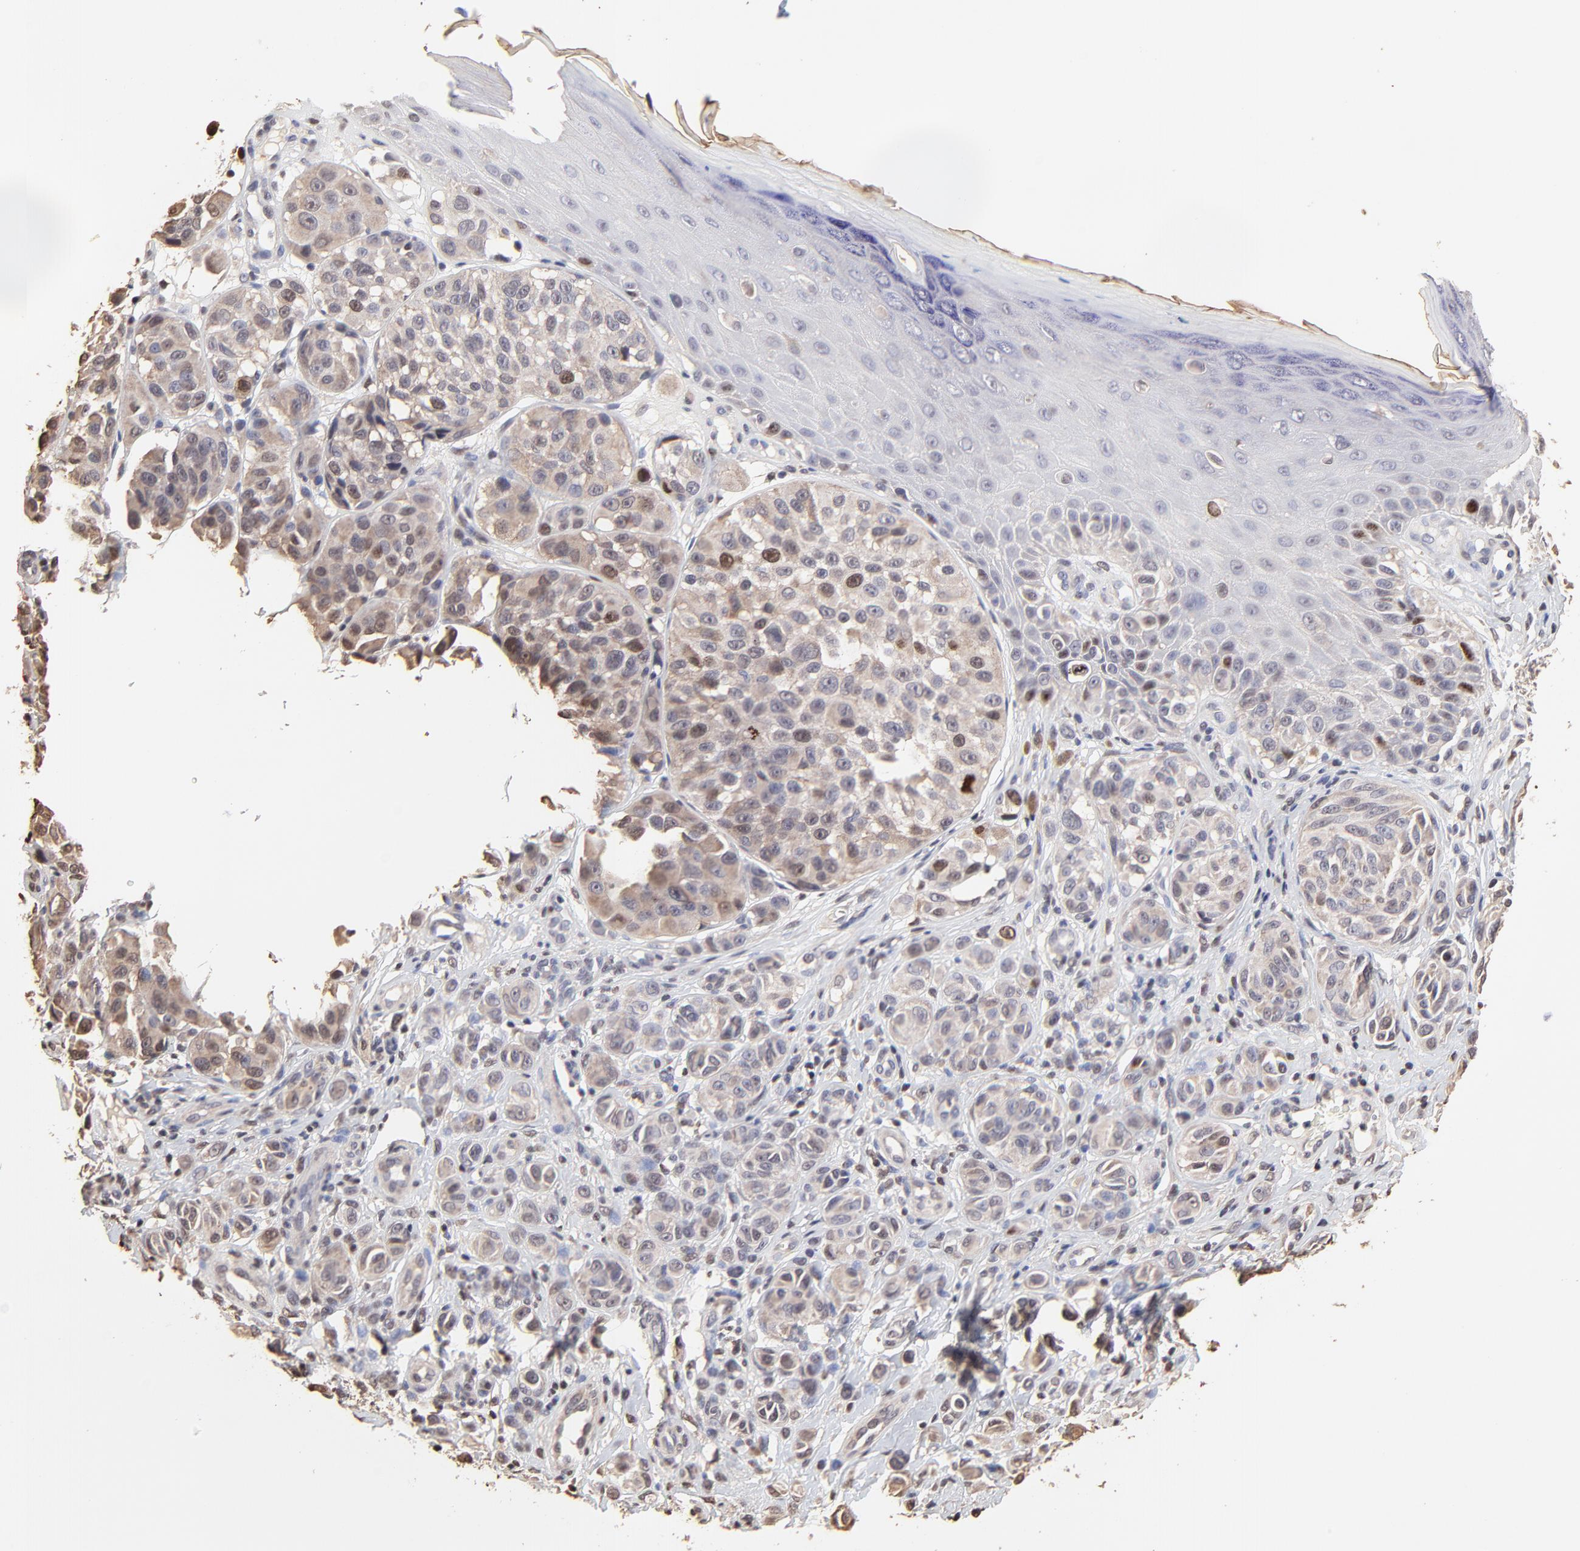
{"staining": {"intensity": "moderate", "quantity": "<25%", "location": "nuclear"}, "tissue": "melanoma", "cell_type": "Tumor cells", "image_type": "cancer", "snomed": [{"axis": "morphology", "description": "Malignant melanoma, NOS"}, {"axis": "topography", "description": "Skin"}], "caption": "There is low levels of moderate nuclear expression in tumor cells of melanoma, as demonstrated by immunohistochemical staining (brown color).", "gene": "BIRC5", "patient": {"sex": "male", "age": 57}}